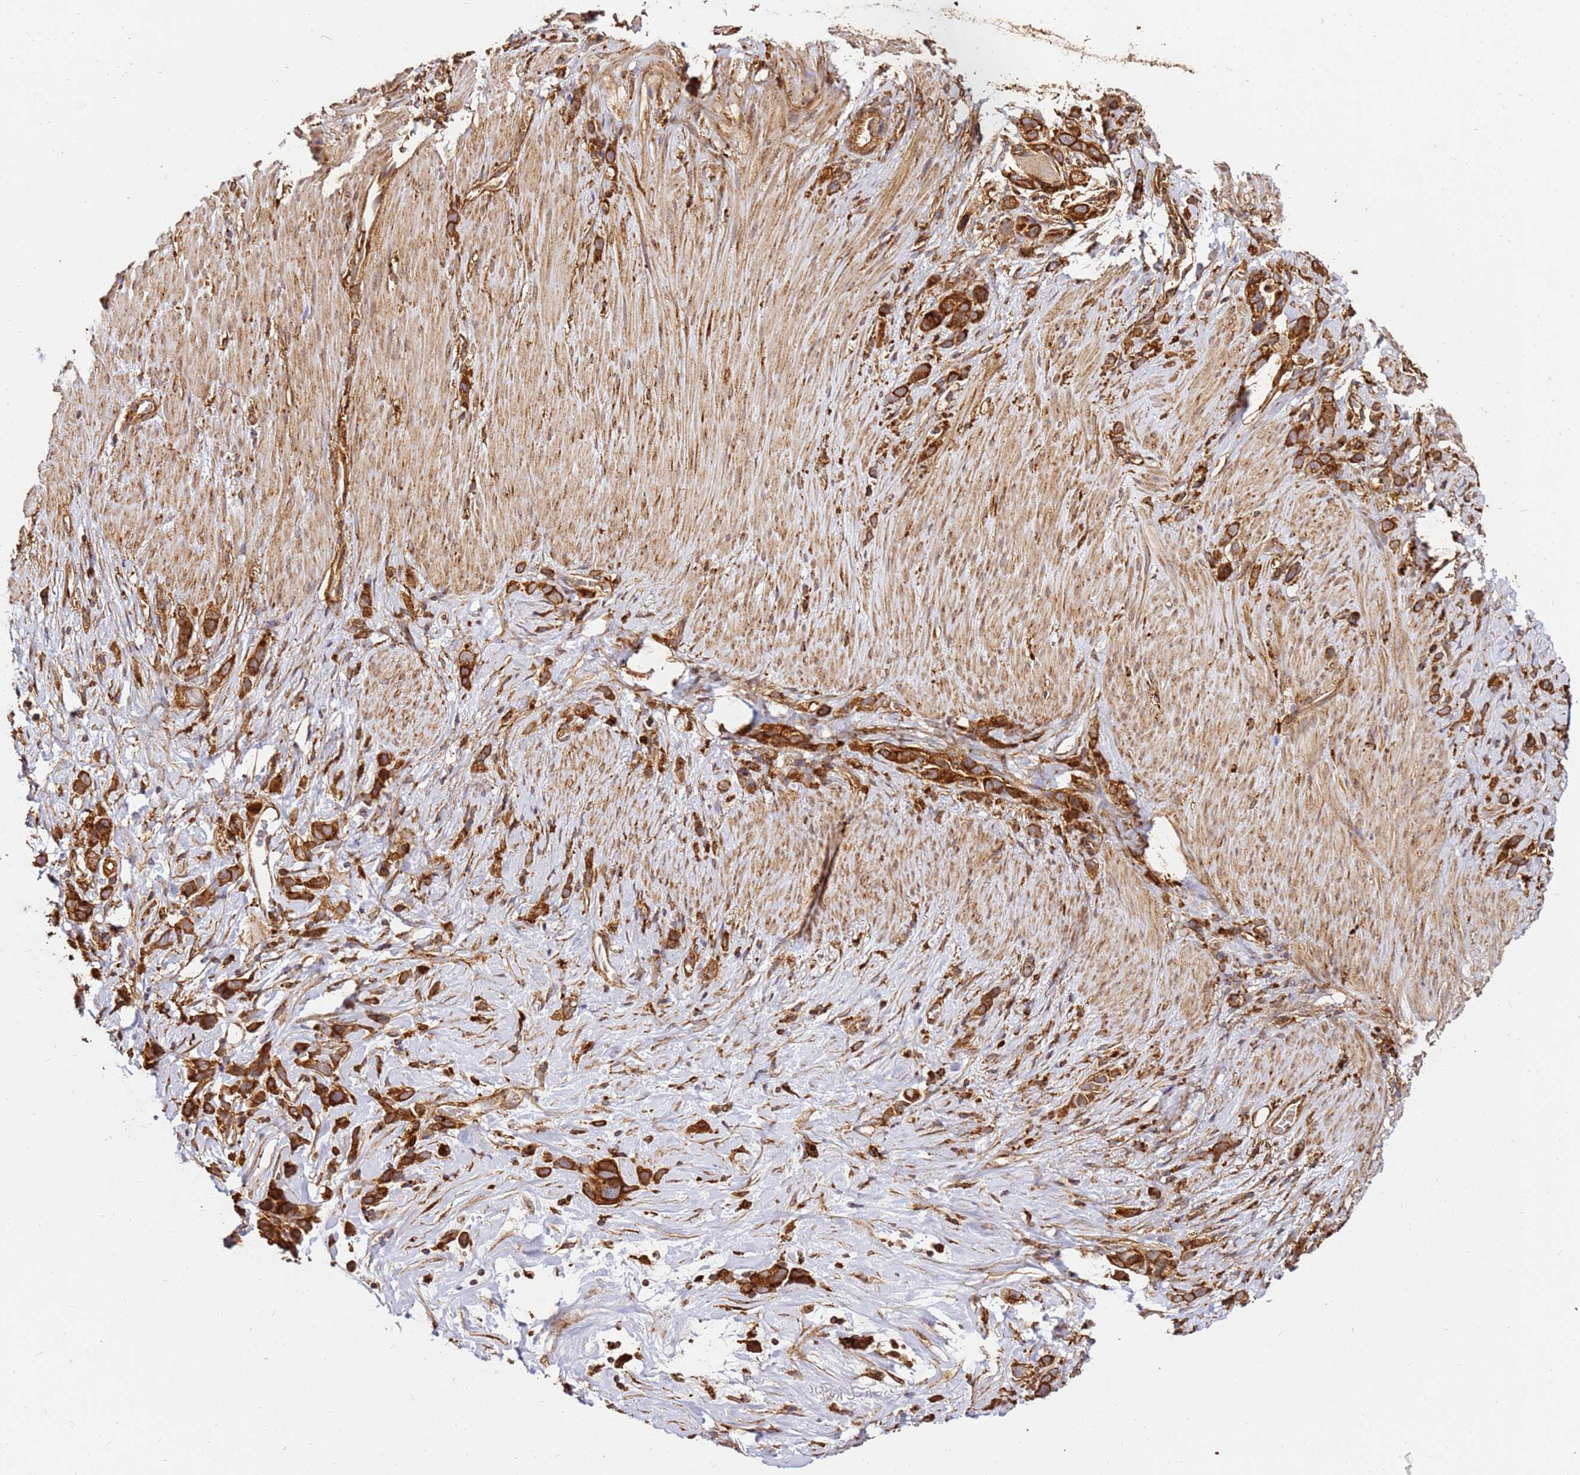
{"staining": {"intensity": "strong", "quantity": ">75%", "location": "cytoplasmic/membranous"}, "tissue": "stomach cancer", "cell_type": "Tumor cells", "image_type": "cancer", "snomed": [{"axis": "morphology", "description": "Adenocarcinoma, NOS"}, {"axis": "topography", "description": "Stomach"}], "caption": "A photomicrograph showing strong cytoplasmic/membranous expression in about >75% of tumor cells in adenocarcinoma (stomach), as visualized by brown immunohistochemical staining.", "gene": "DVL3", "patient": {"sex": "female", "age": 65}}